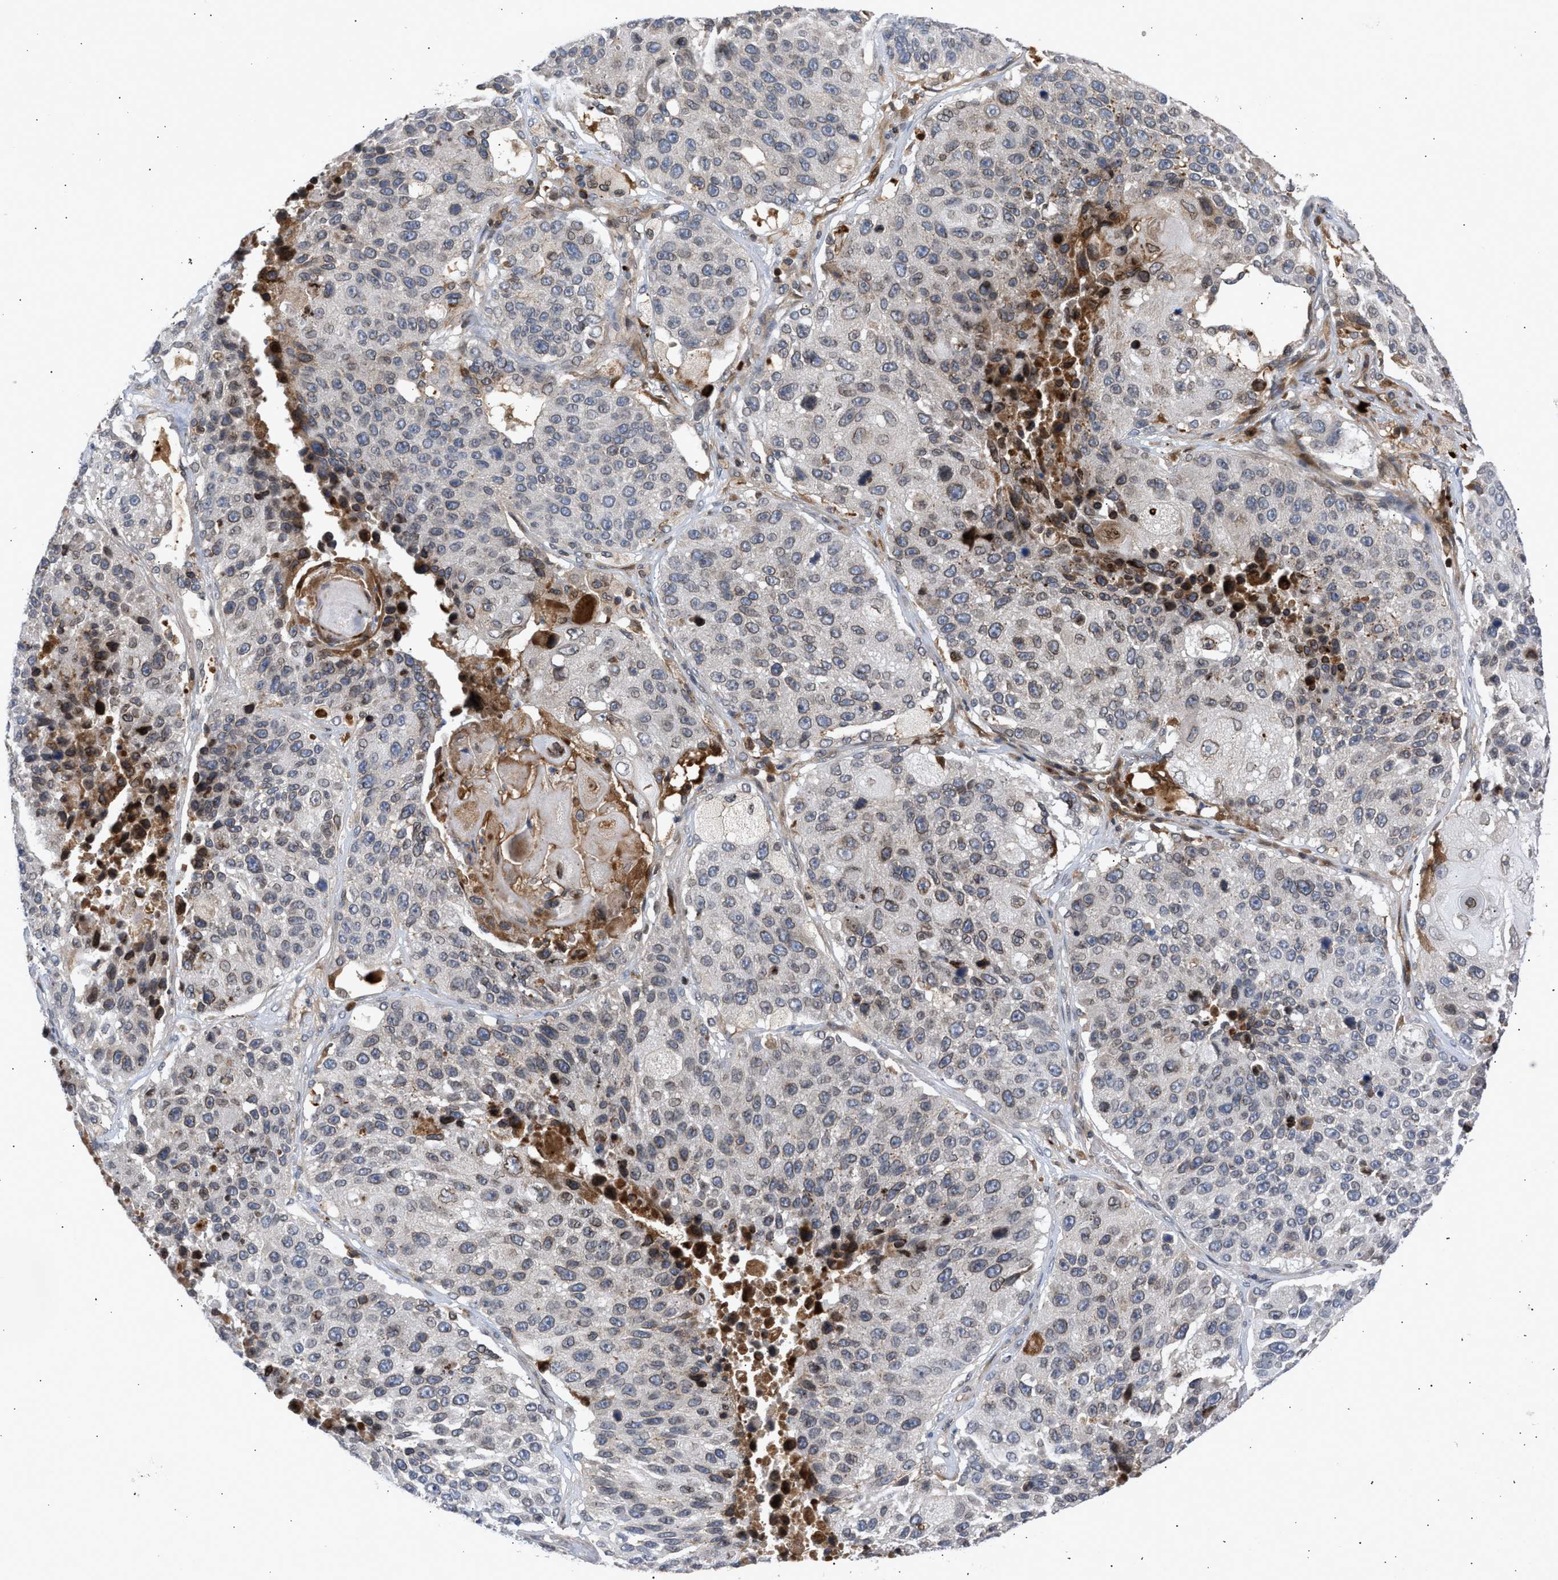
{"staining": {"intensity": "negative", "quantity": "none", "location": "none"}, "tissue": "lung cancer", "cell_type": "Tumor cells", "image_type": "cancer", "snomed": [{"axis": "morphology", "description": "Squamous cell carcinoma, NOS"}, {"axis": "topography", "description": "Lung"}], "caption": "Image shows no protein positivity in tumor cells of lung cancer (squamous cell carcinoma) tissue.", "gene": "NUP62", "patient": {"sex": "male", "age": 61}}